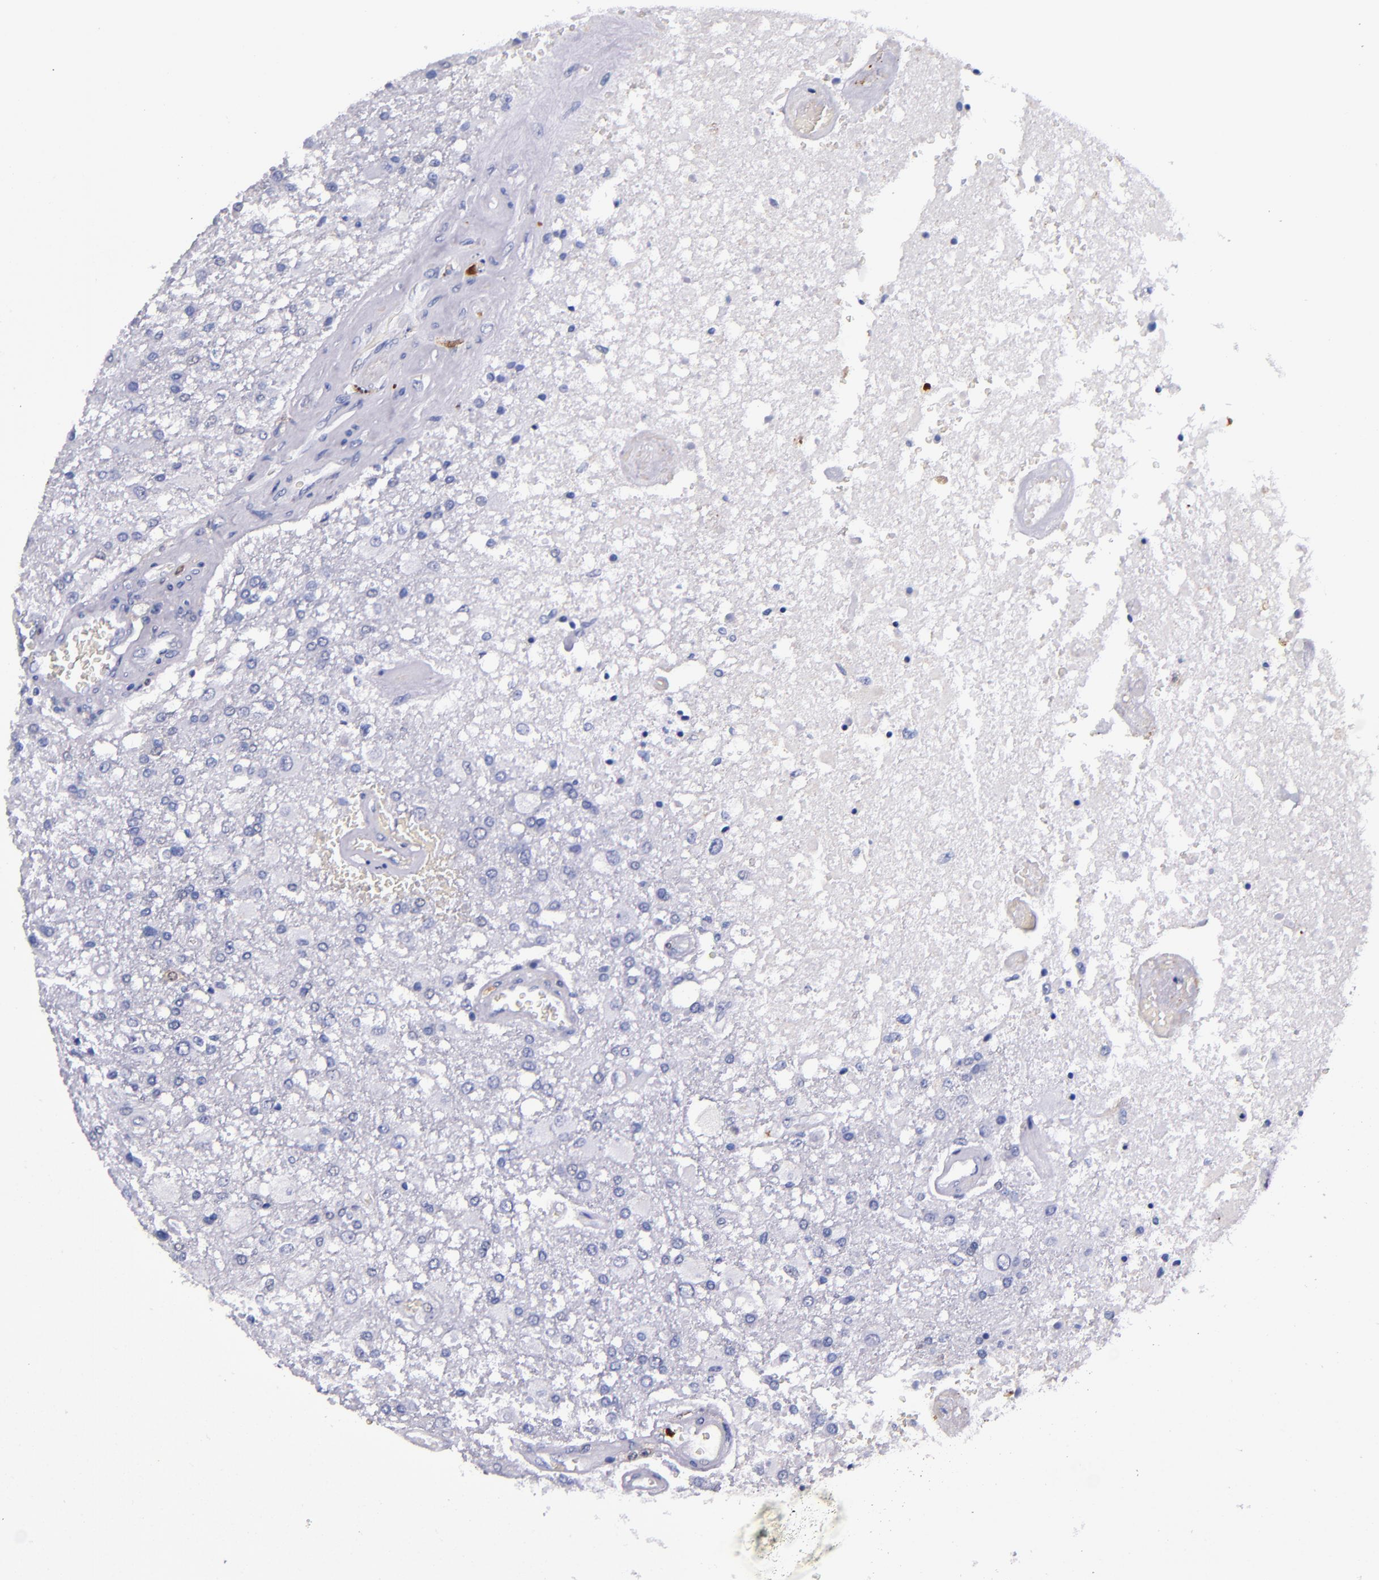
{"staining": {"intensity": "negative", "quantity": "none", "location": "none"}, "tissue": "glioma", "cell_type": "Tumor cells", "image_type": "cancer", "snomed": [{"axis": "morphology", "description": "Glioma, malignant, High grade"}, {"axis": "topography", "description": "Cerebral cortex"}], "caption": "Protein analysis of glioma displays no significant expression in tumor cells.", "gene": "S100A8", "patient": {"sex": "male", "age": 79}}